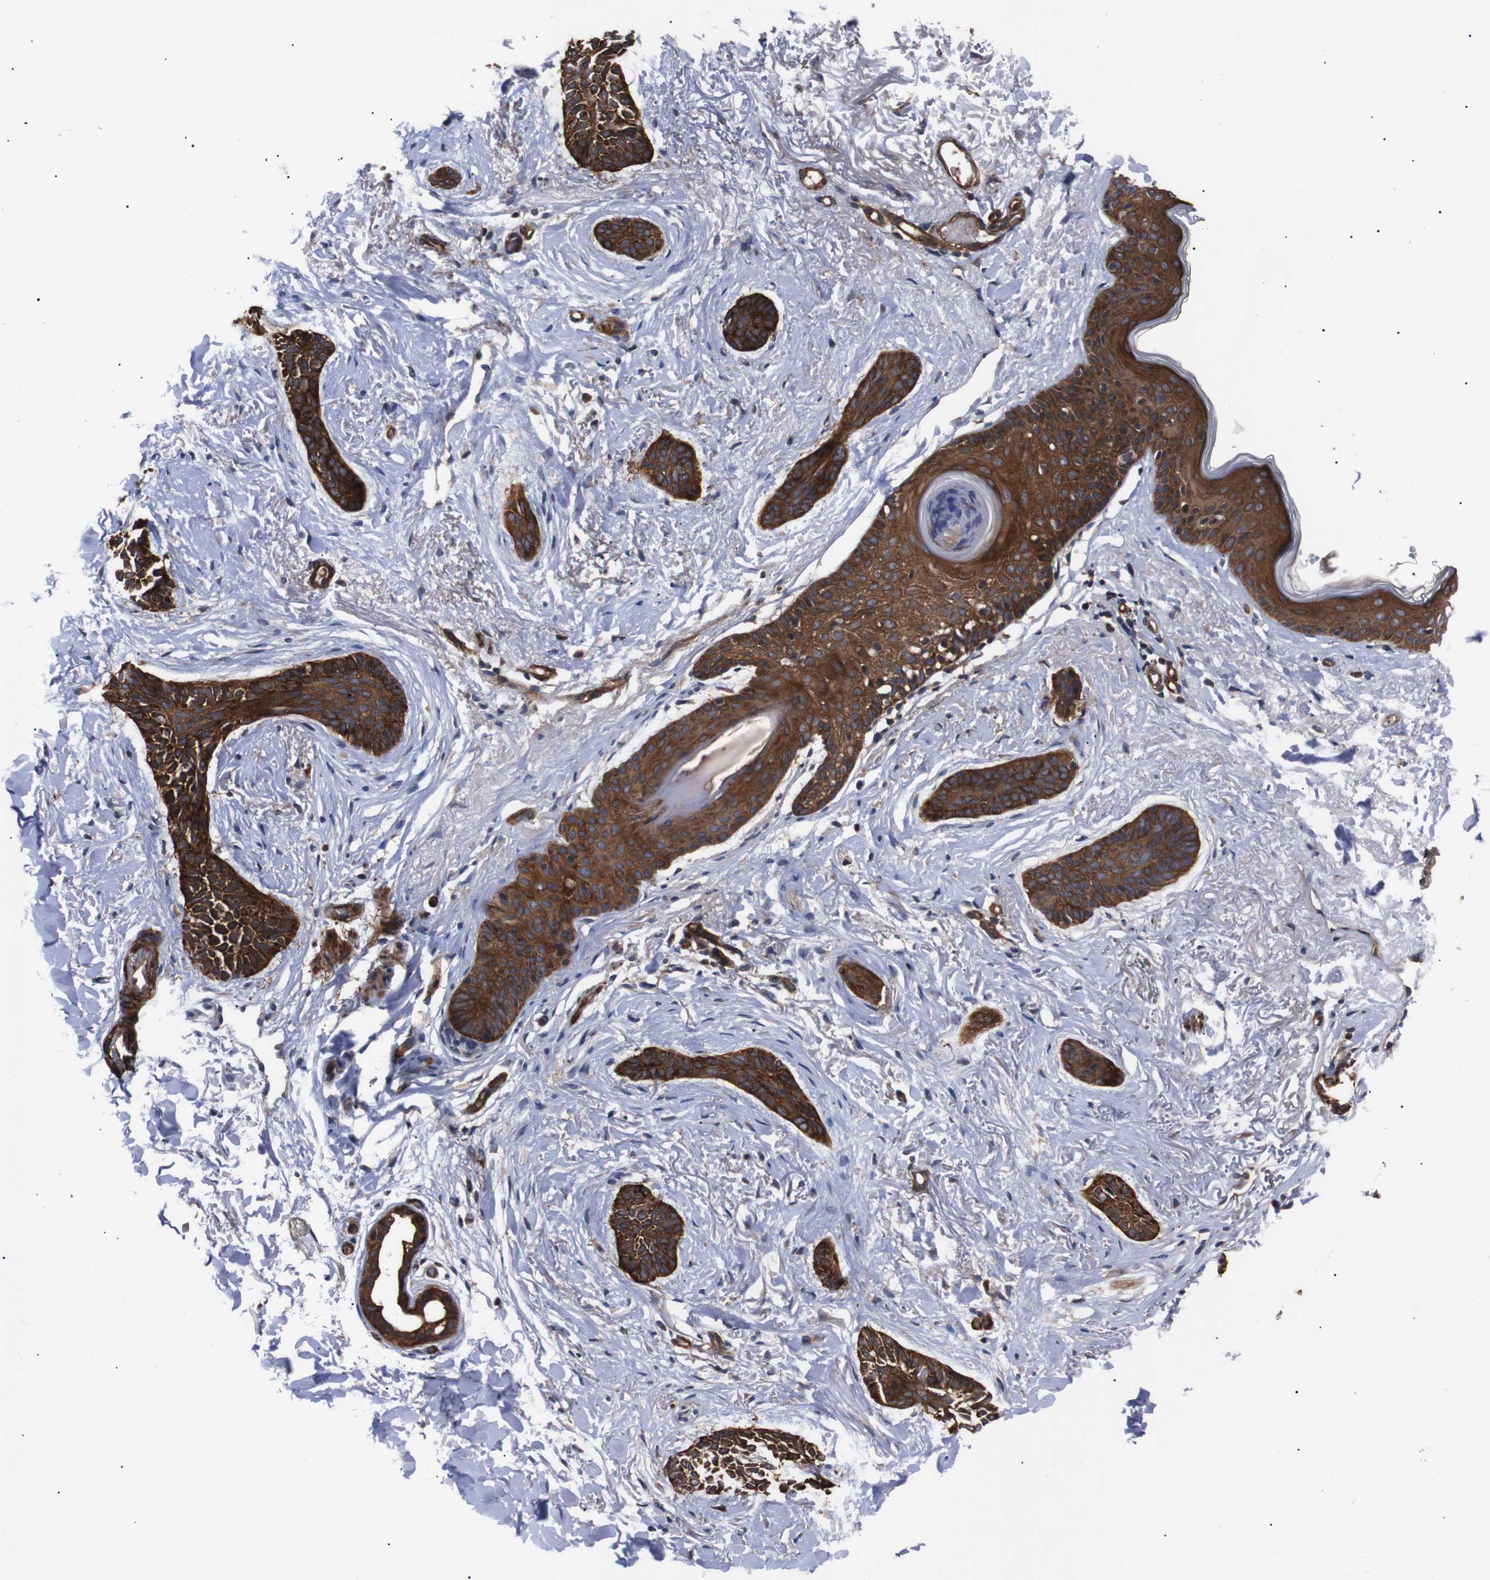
{"staining": {"intensity": "strong", "quantity": ">75%", "location": "cytoplasmic/membranous"}, "tissue": "skin cancer", "cell_type": "Tumor cells", "image_type": "cancer", "snomed": [{"axis": "morphology", "description": "Basal cell carcinoma"}, {"axis": "topography", "description": "Skin"}], "caption": "Immunohistochemical staining of skin basal cell carcinoma reveals high levels of strong cytoplasmic/membranous protein positivity in approximately >75% of tumor cells.", "gene": "PAWR", "patient": {"sex": "female", "age": 84}}